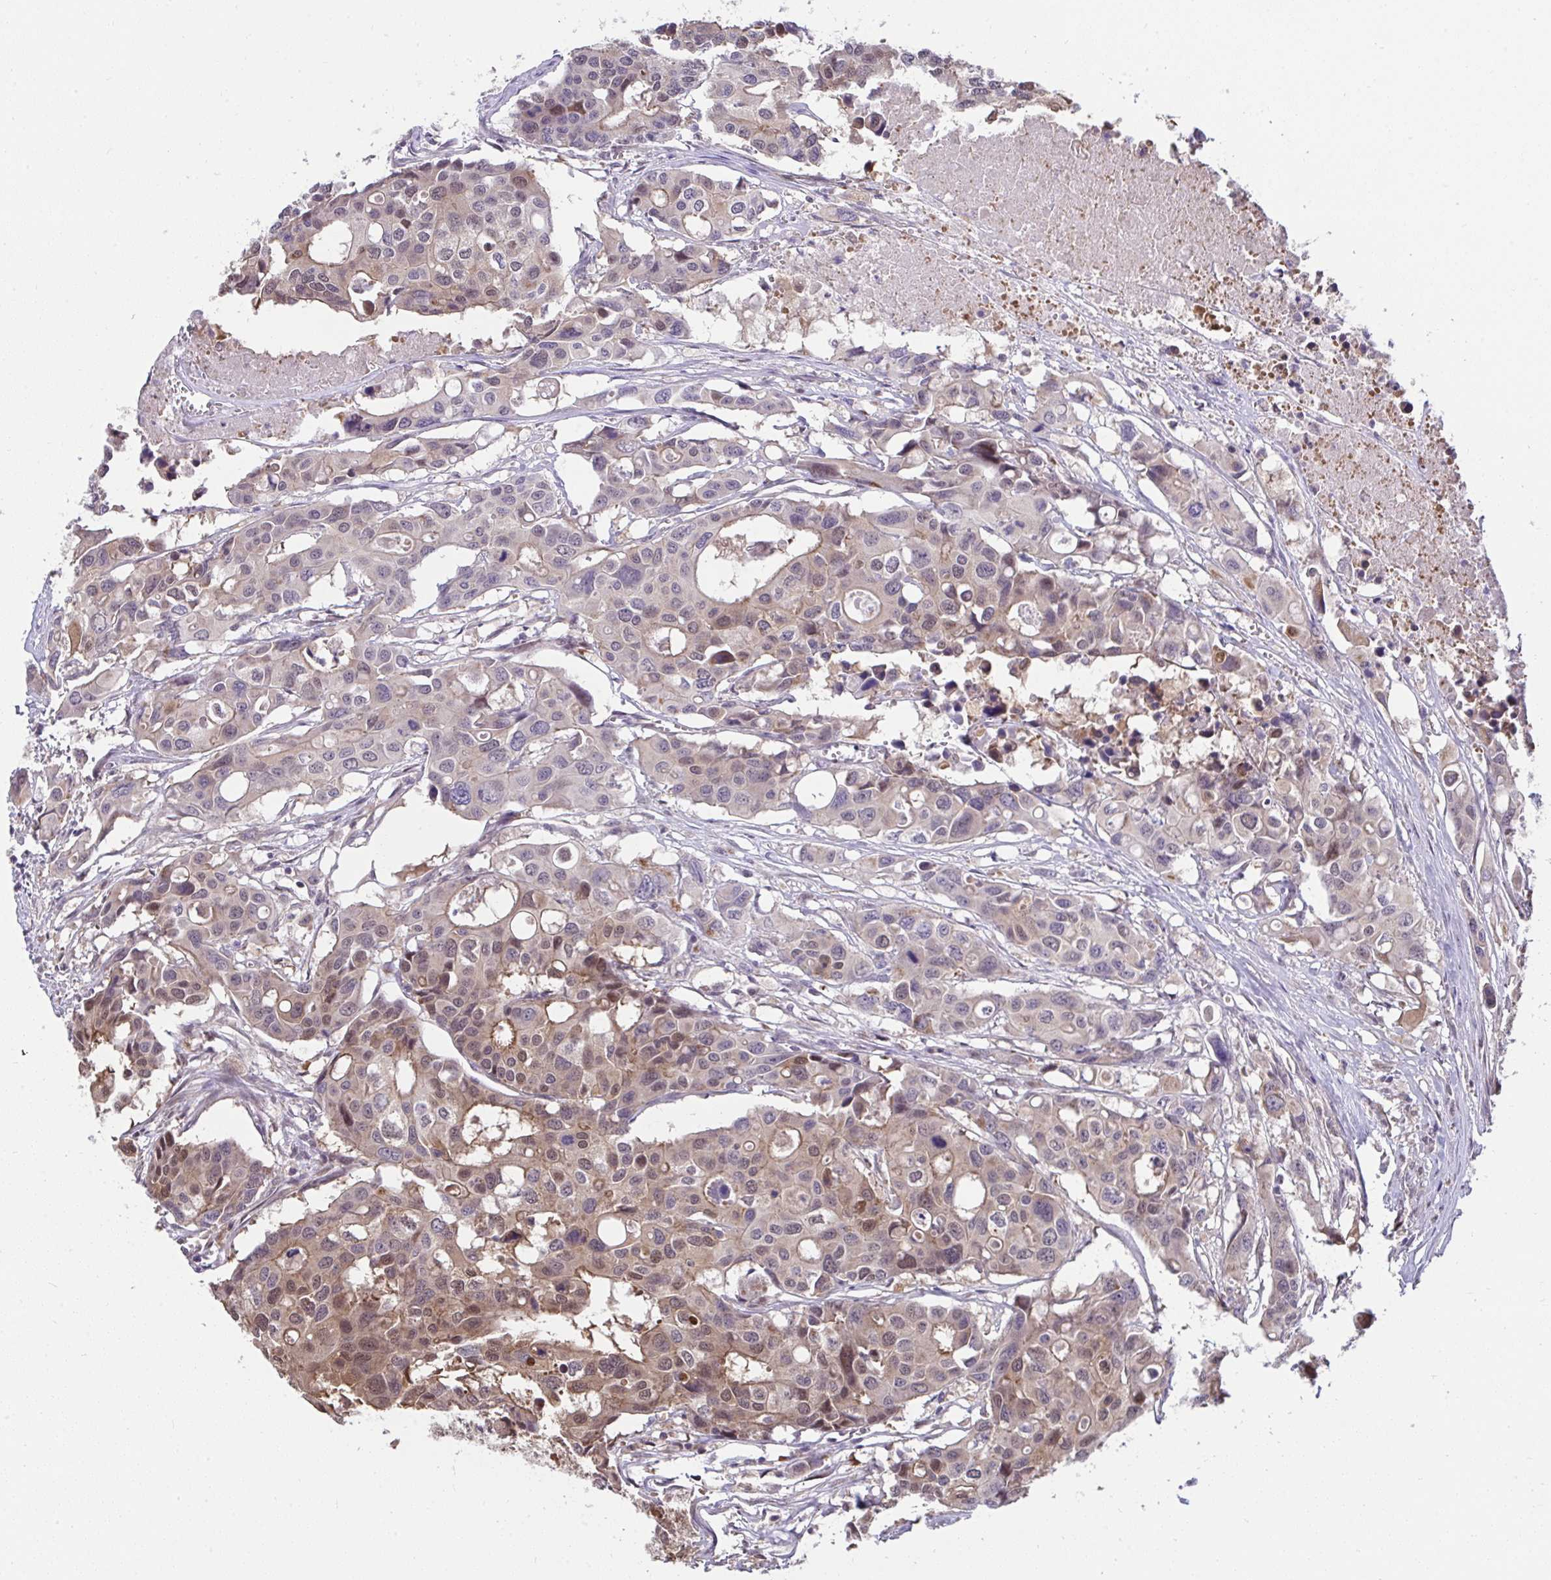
{"staining": {"intensity": "moderate", "quantity": "25%-75%", "location": "cytoplasmic/membranous,nuclear"}, "tissue": "colorectal cancer", "cell_type": "Tumor cells", "image_type": "cancer", "snomed": [{"axis": "morphology", "description": "Adenocarcinoma, NOS"}, {"axis": "topography", "description": "Colon"}], "caption": "Colorectal cancer stained with a brown dye reveals moderate cytoplasmic/membranous and nuclear positive positivity in approximately 25%-75% of tumor cells.", "gene": "RDH14", "patient": {"sex": "male", "age": 77}}